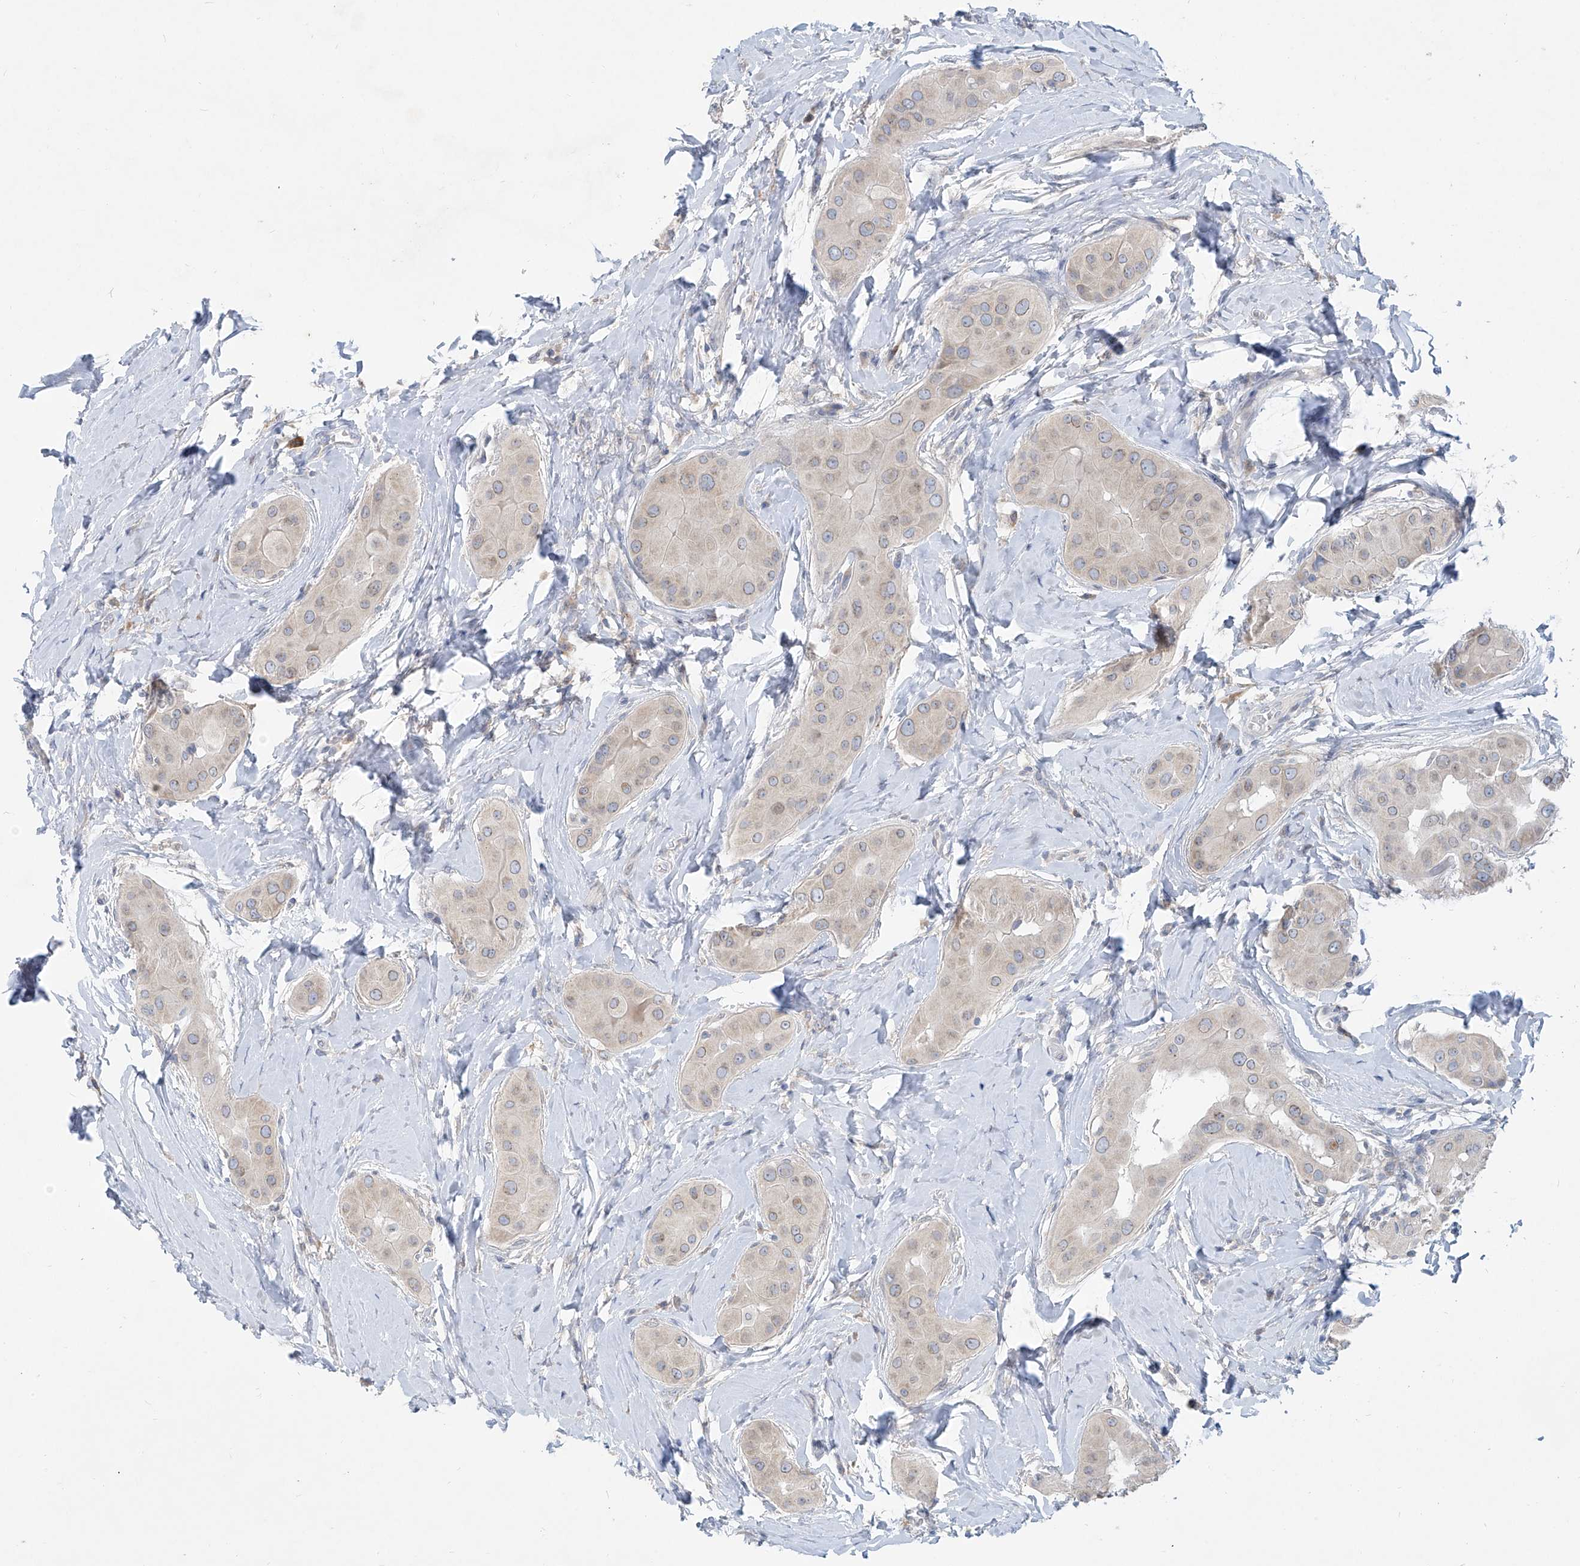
{"staining": {"intensity": "negative", "quantity": "none", "location": "none"}, "tissue": "thyroid cancer", "cell_type": "Tumor cells", "image_type": "cancer", "snomed": [{"axis": "morphology", "description": "Papillary adenocarcinoma, NOS"}, {"axis": "topography", "description": "Thyroid gland"}], "caption": "A high-resolution photomicrograph shows immunohistochemistry staining of thyroid cancer, which displays no significant expression in tumor cells.", "gene": "KRTAP25-1", "patient": {"sex": "male", "age": 33}}